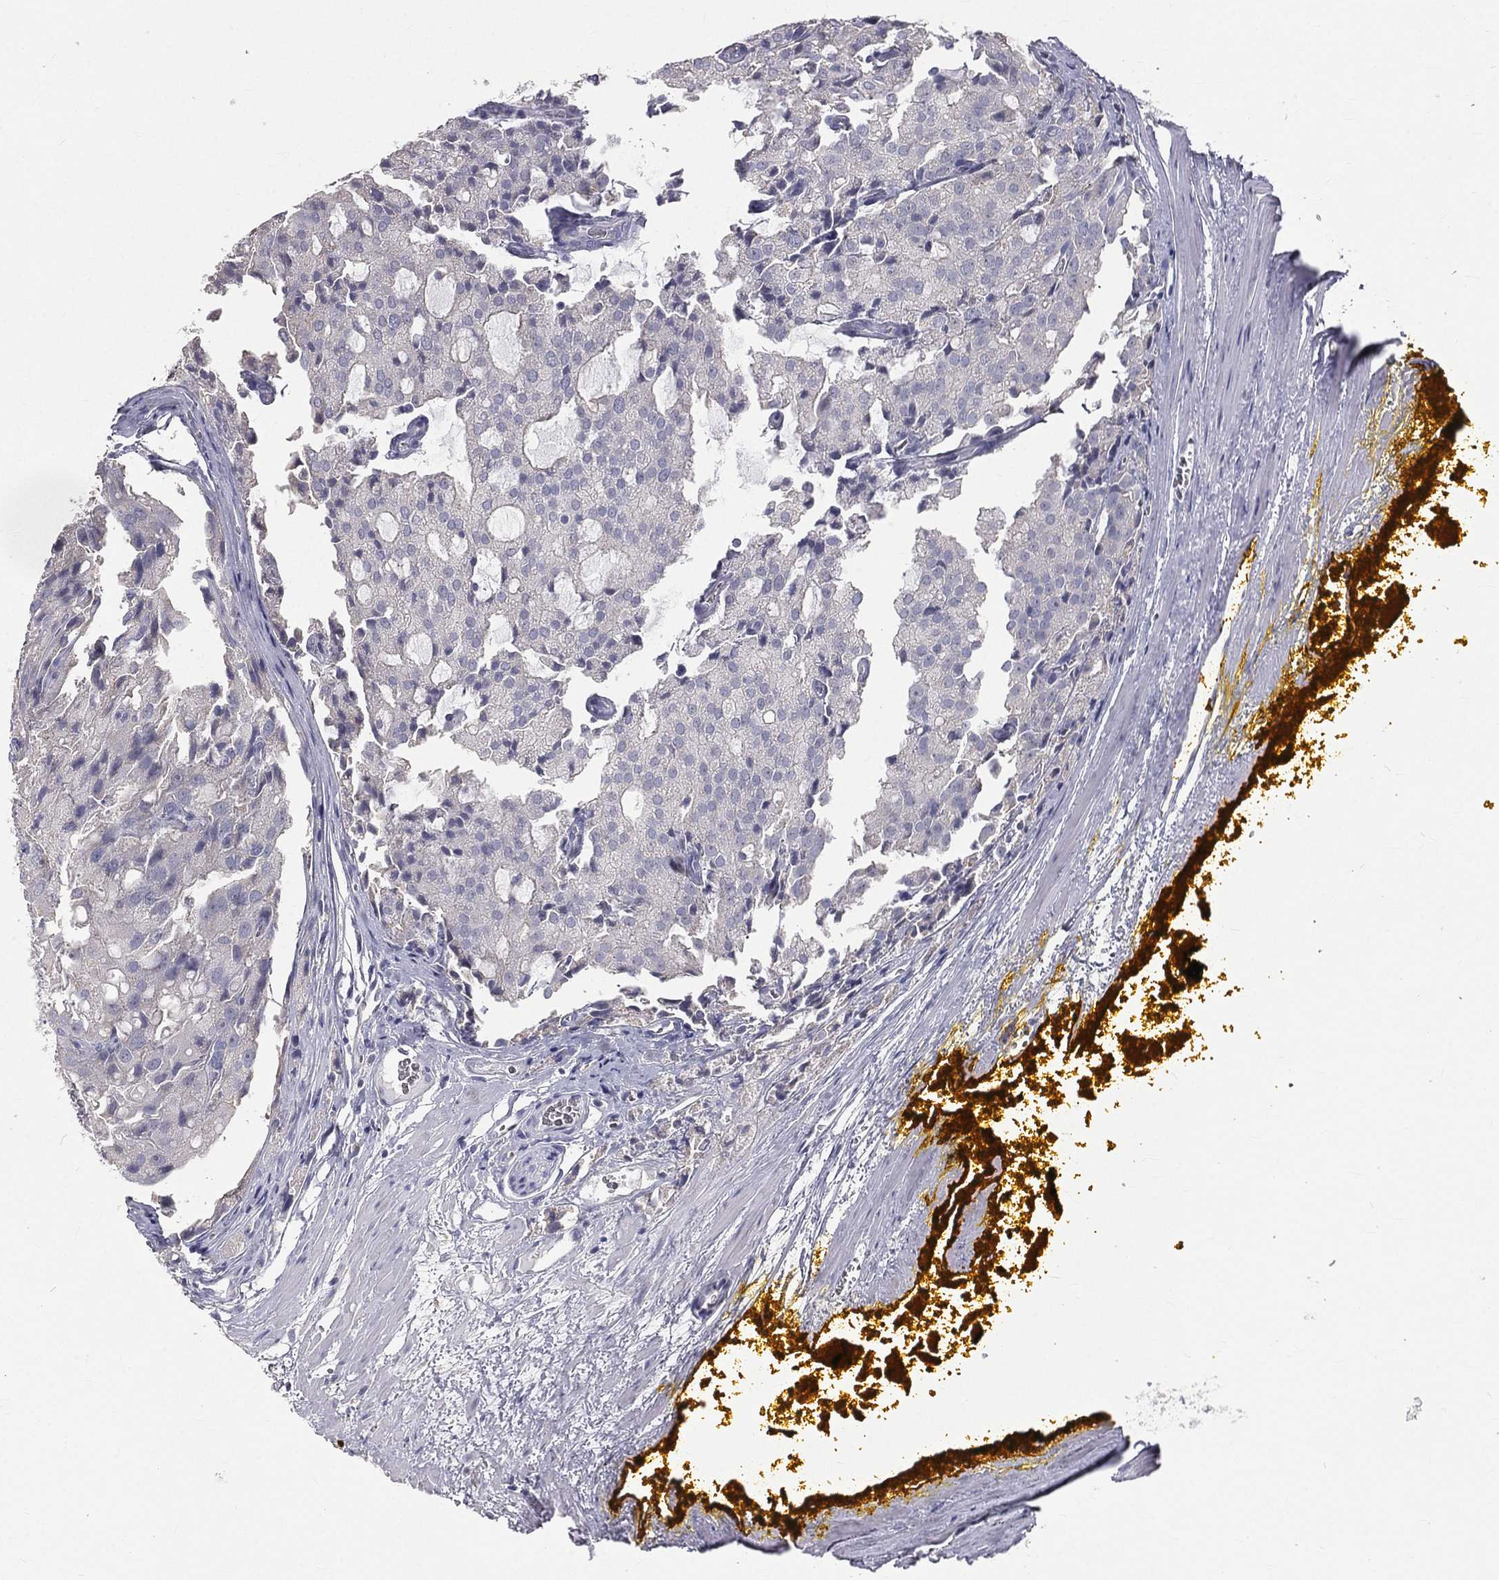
{"staining": {"intensity": "negative", "quantity": "none", "location": "none"}, "tissue": "prostate cancer", "cell_type": "Tumor cells", "image_type": "cancer", "snomed": [{"axis": "morphology", "description": "Adenocarcinoma, NOS"}, {"axis": "topography", "description": "Prostate and seminal vesicle, NOS"}, {"axis": "topography", "description": "Prostate"}], "caption": "There is no significant expression in tumor cells of prostate cancer.", "gene": "MUC13", "patient": {"sex": "male", "age": 67}}